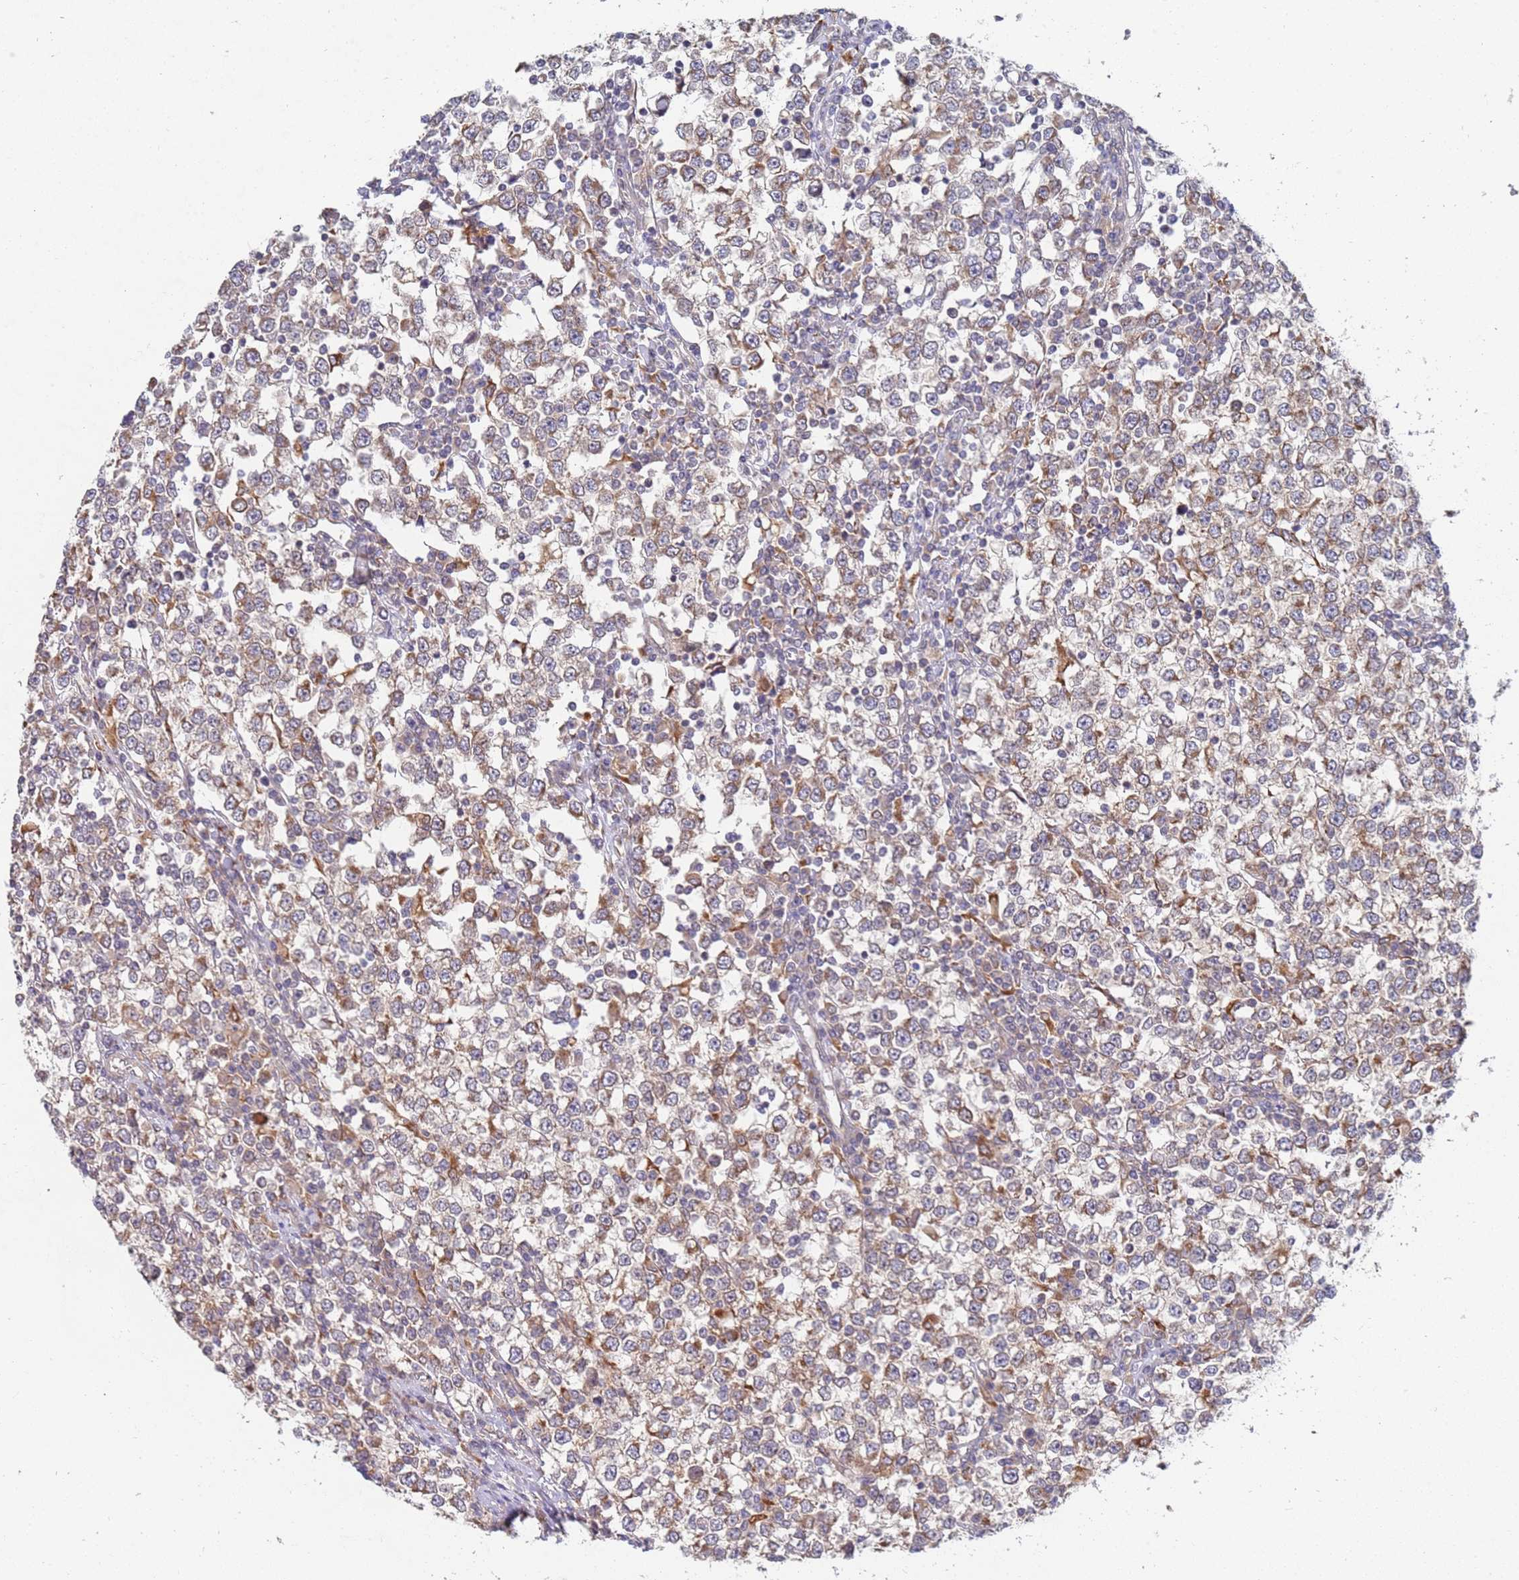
{"staining": {"intensity": "moderate", "quantity": ">75%", "location": "cytoplasmic/membranous"}, "tissue": "testis cancer", "cell_type": "Tumor cells", "image_type": "cancer", "snomed": [{"axis": "morphology", "description": "Seminoma, NOS"}, {"axis": "topography", "description": "Testis"}], "caption": "DAB immunohistochemical staining of human seminoma (testis) displays moderate cytoplasmic/membranous protein positivity in about >75% of tumor cells. The staining was performed using DAB (3,3'-diaminobenzidine) to visualize the protein expression in brown, while the nuclei were stained in blue with hematoxylin (Magnification: 20x).", "gene": "VRK2", "patient": {"sex": "male", "age": 65}}